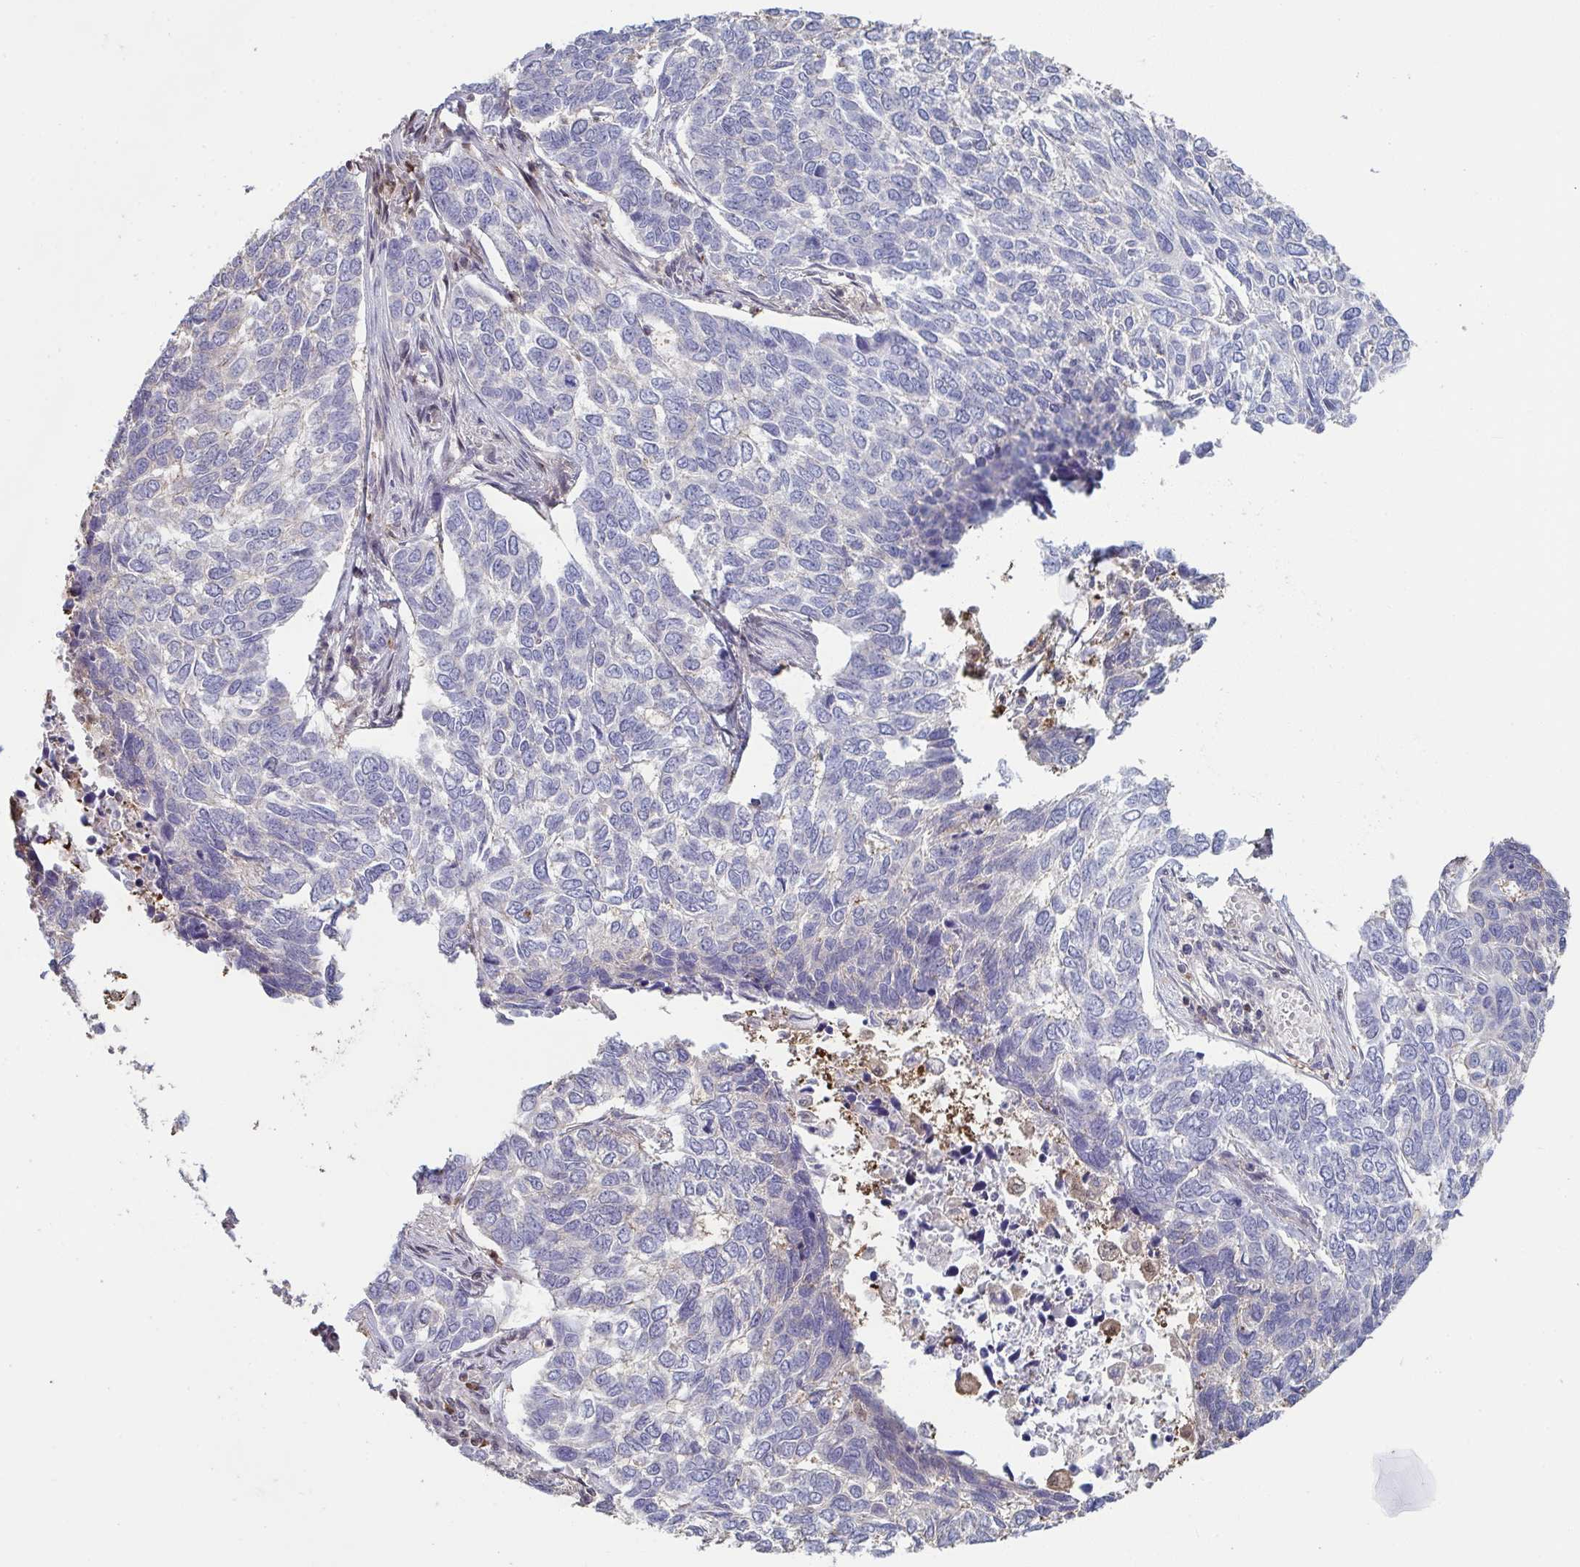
{"staining": {"intensity": "negative", "quantity": "none", "location": "none"}, "tissue": "skin cancer", "cell_type": "Tumor cells", "image_type": "cancer", "snomed": [{"axis": "morphology", "description": "Basal cell carcinoma"}, {"axis": "topography", "description": "Skin"}], "caption": "Tumor cells are negative for protein expression in human skin cancer. Nuclei are stained in blue.", "gene": "ACD", "patient": {"sex": "female", "age": 65}}